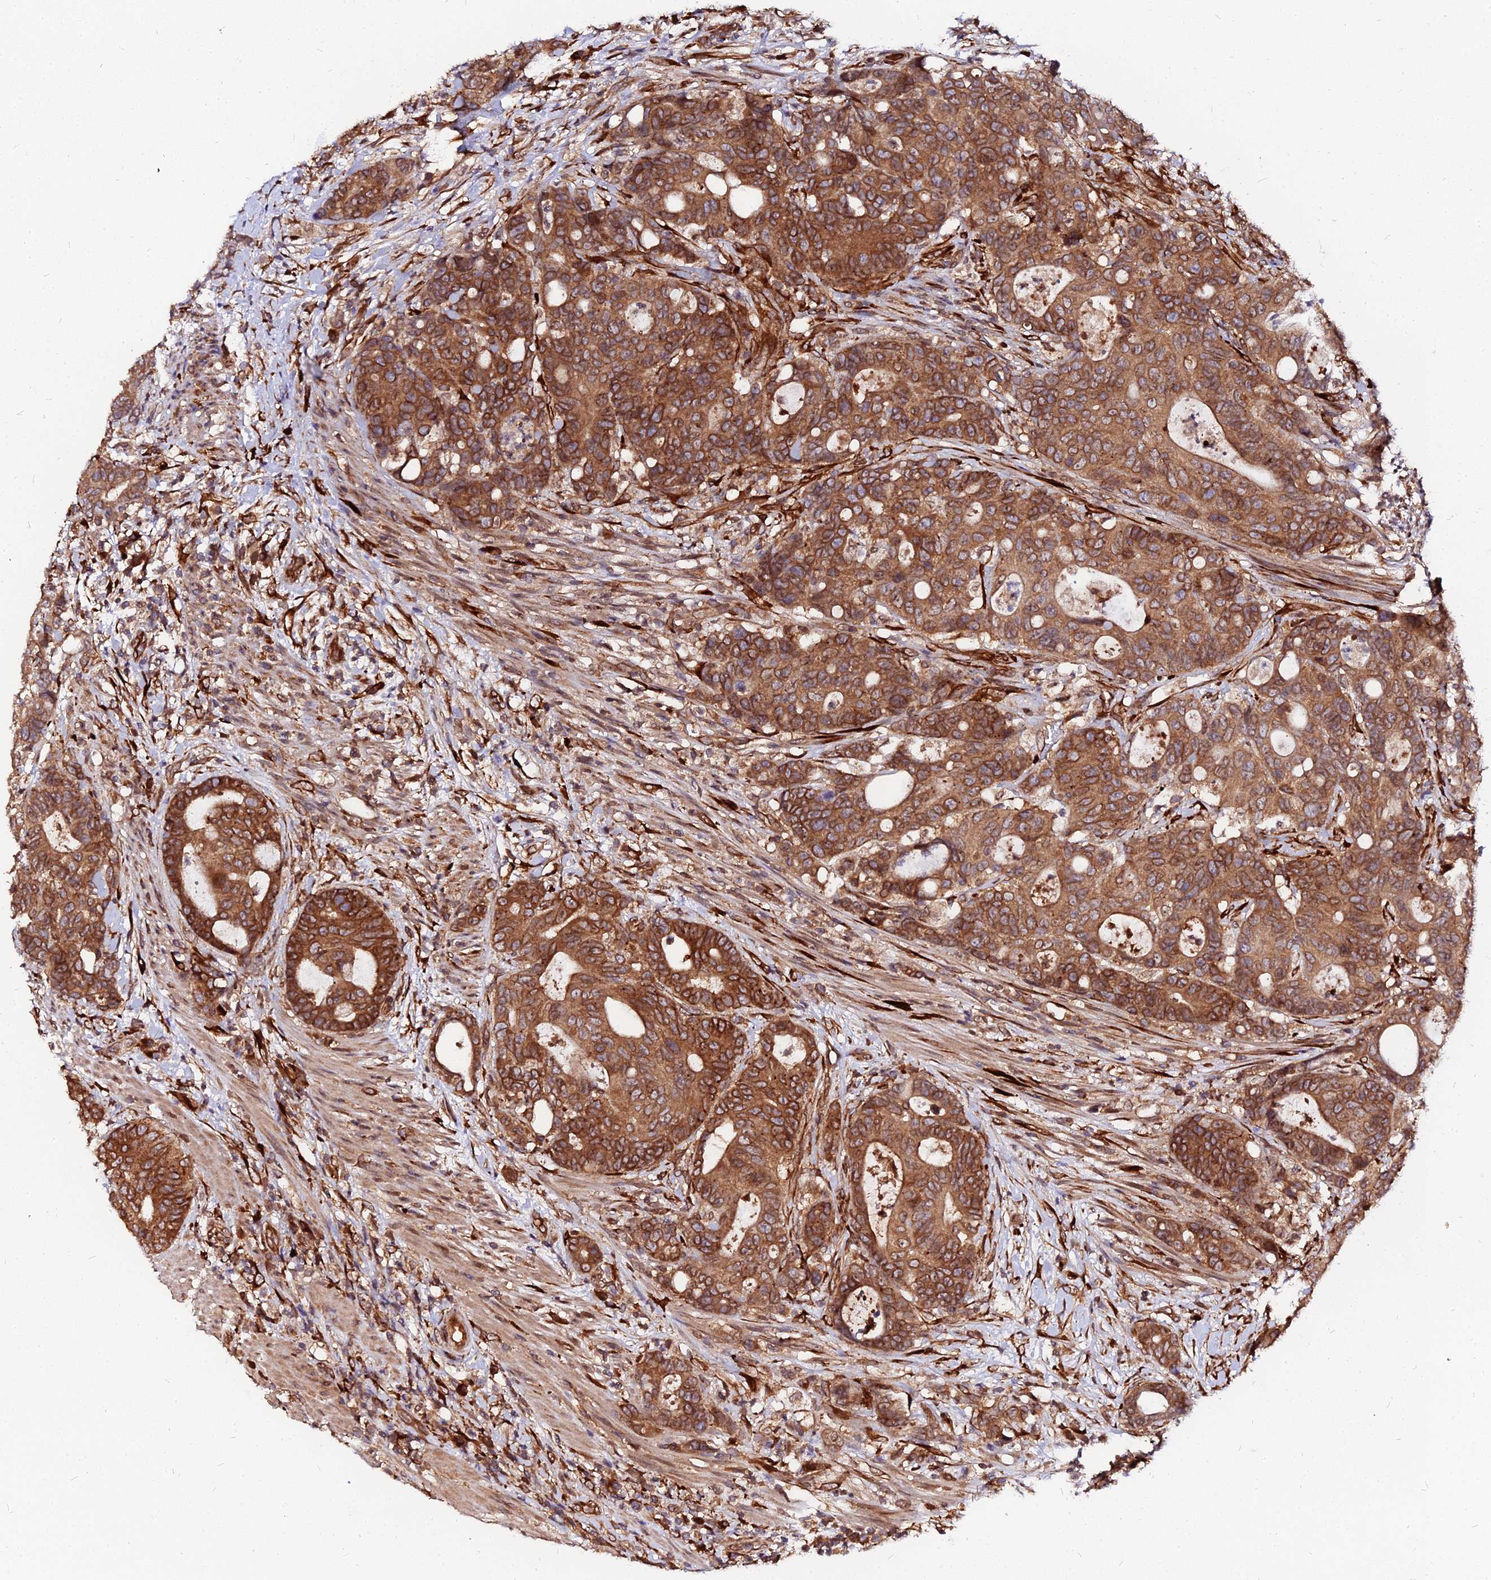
{"staining": {"intensity": "strong", "quantity": ">75%", "location": "cytoplasmic/membranous"}, "tissue": "colorectal cancer", "cell_type": "Tumor cells", "image_type": "cancer", "snomed": [{"axis": "morphology", "description": "Adenocarcinoma, NOS"}, {"axis": "topography", "description": "Colon"}], "caption": "Protein analysis of colorectal adenocarcinoma tissue exhibits strong cytoplasmic/membranous staining in about >75% of tumor cells.", "gene": "PDE4D", "patient": {"sex": "female", "age": 82}}